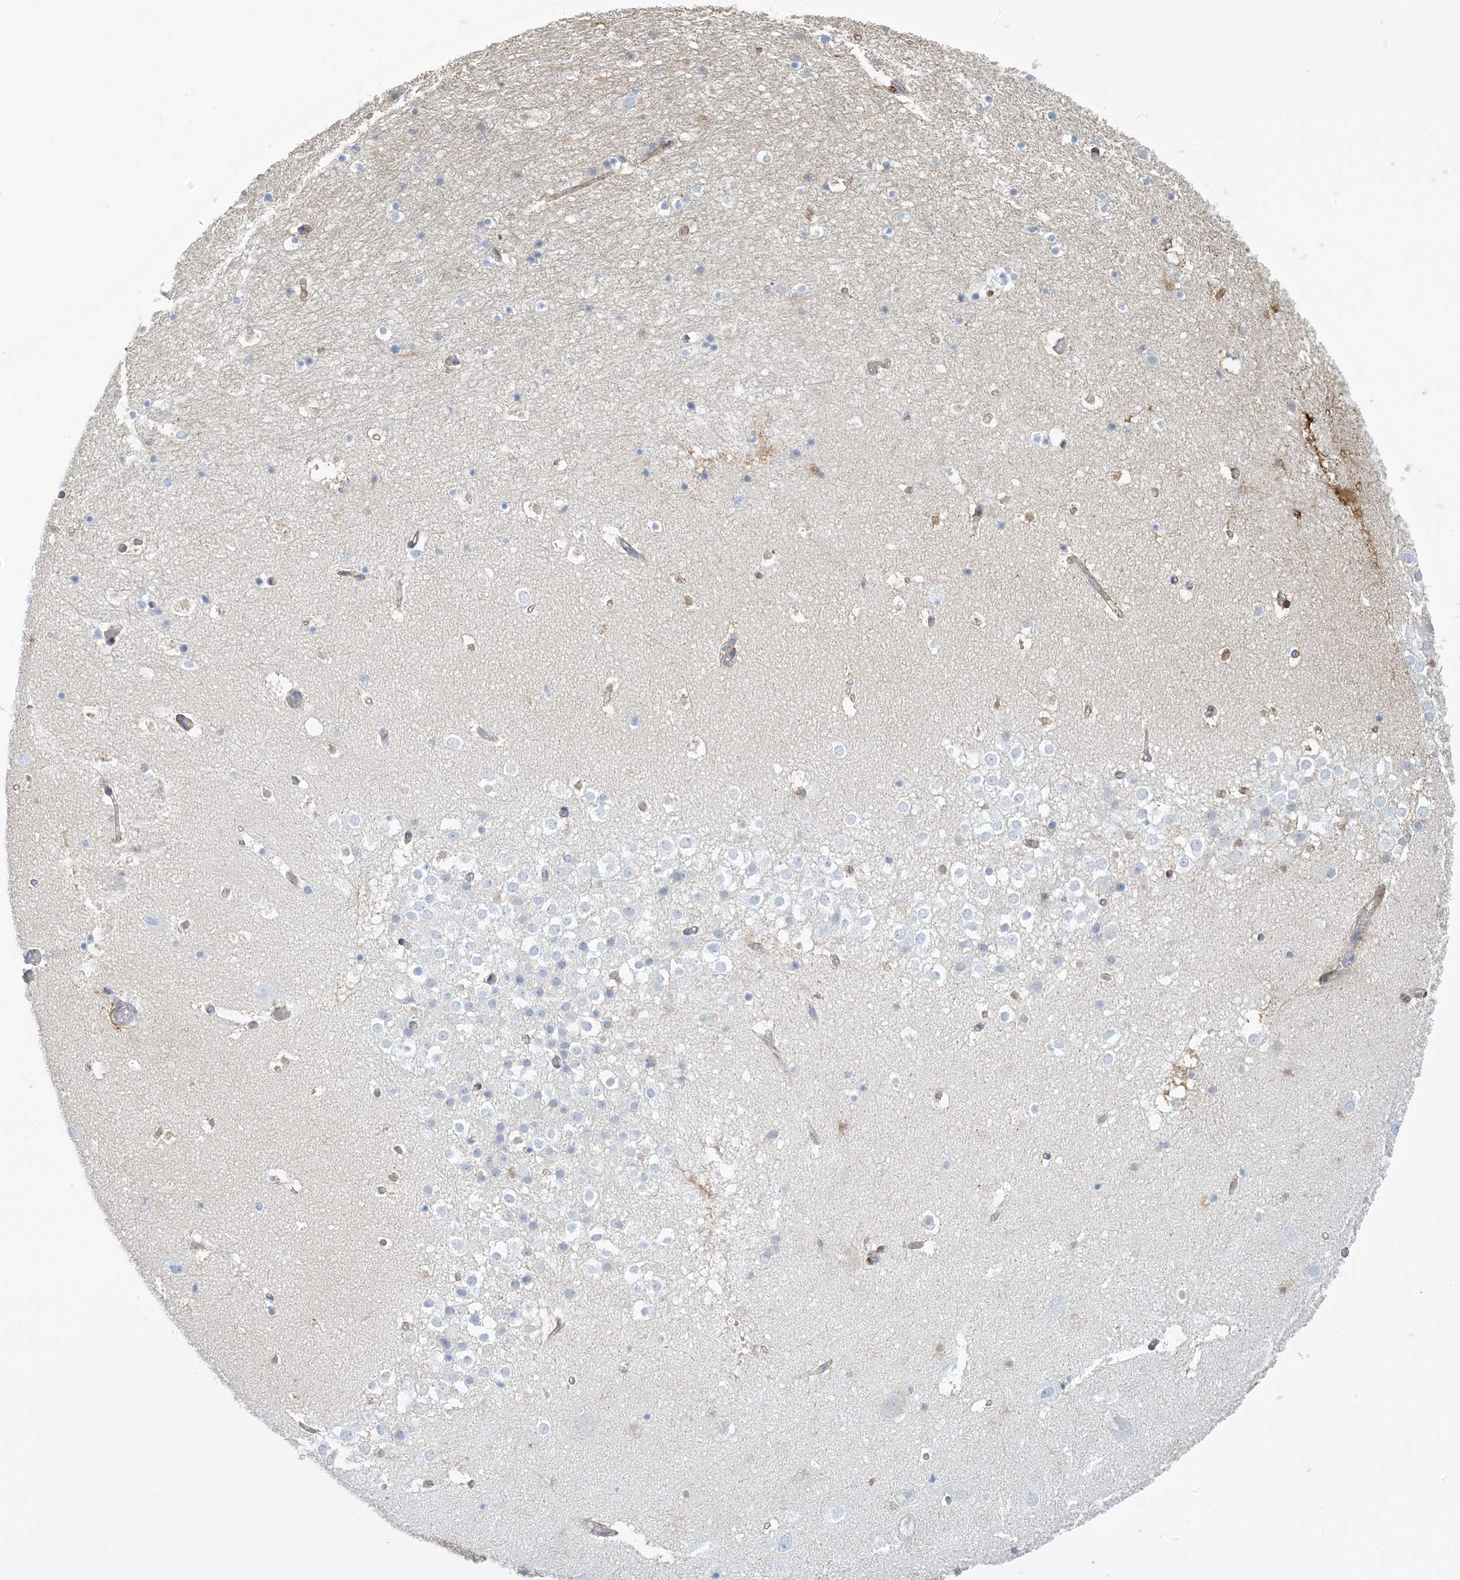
{"staining": {"intensity": "weak", "quantity": "<25%", "location": "cytoplasmic/membranous"}, "tissue": "hippocampus", "cell_type": "Glial cells", "image_type": "normal", "snomed": [{"axis": "morphology", "description": "Normal tissue, NOS"}, {"axis": "topography", "description": "Hippocampus"}], "caption": "Immunohistochemical staining of benign human hippocampus displays no significant expression in glial cells. Nuclei are stained in blue.", "gene": "CALHM5", "patient": {"sex": "female", "age": 52}}